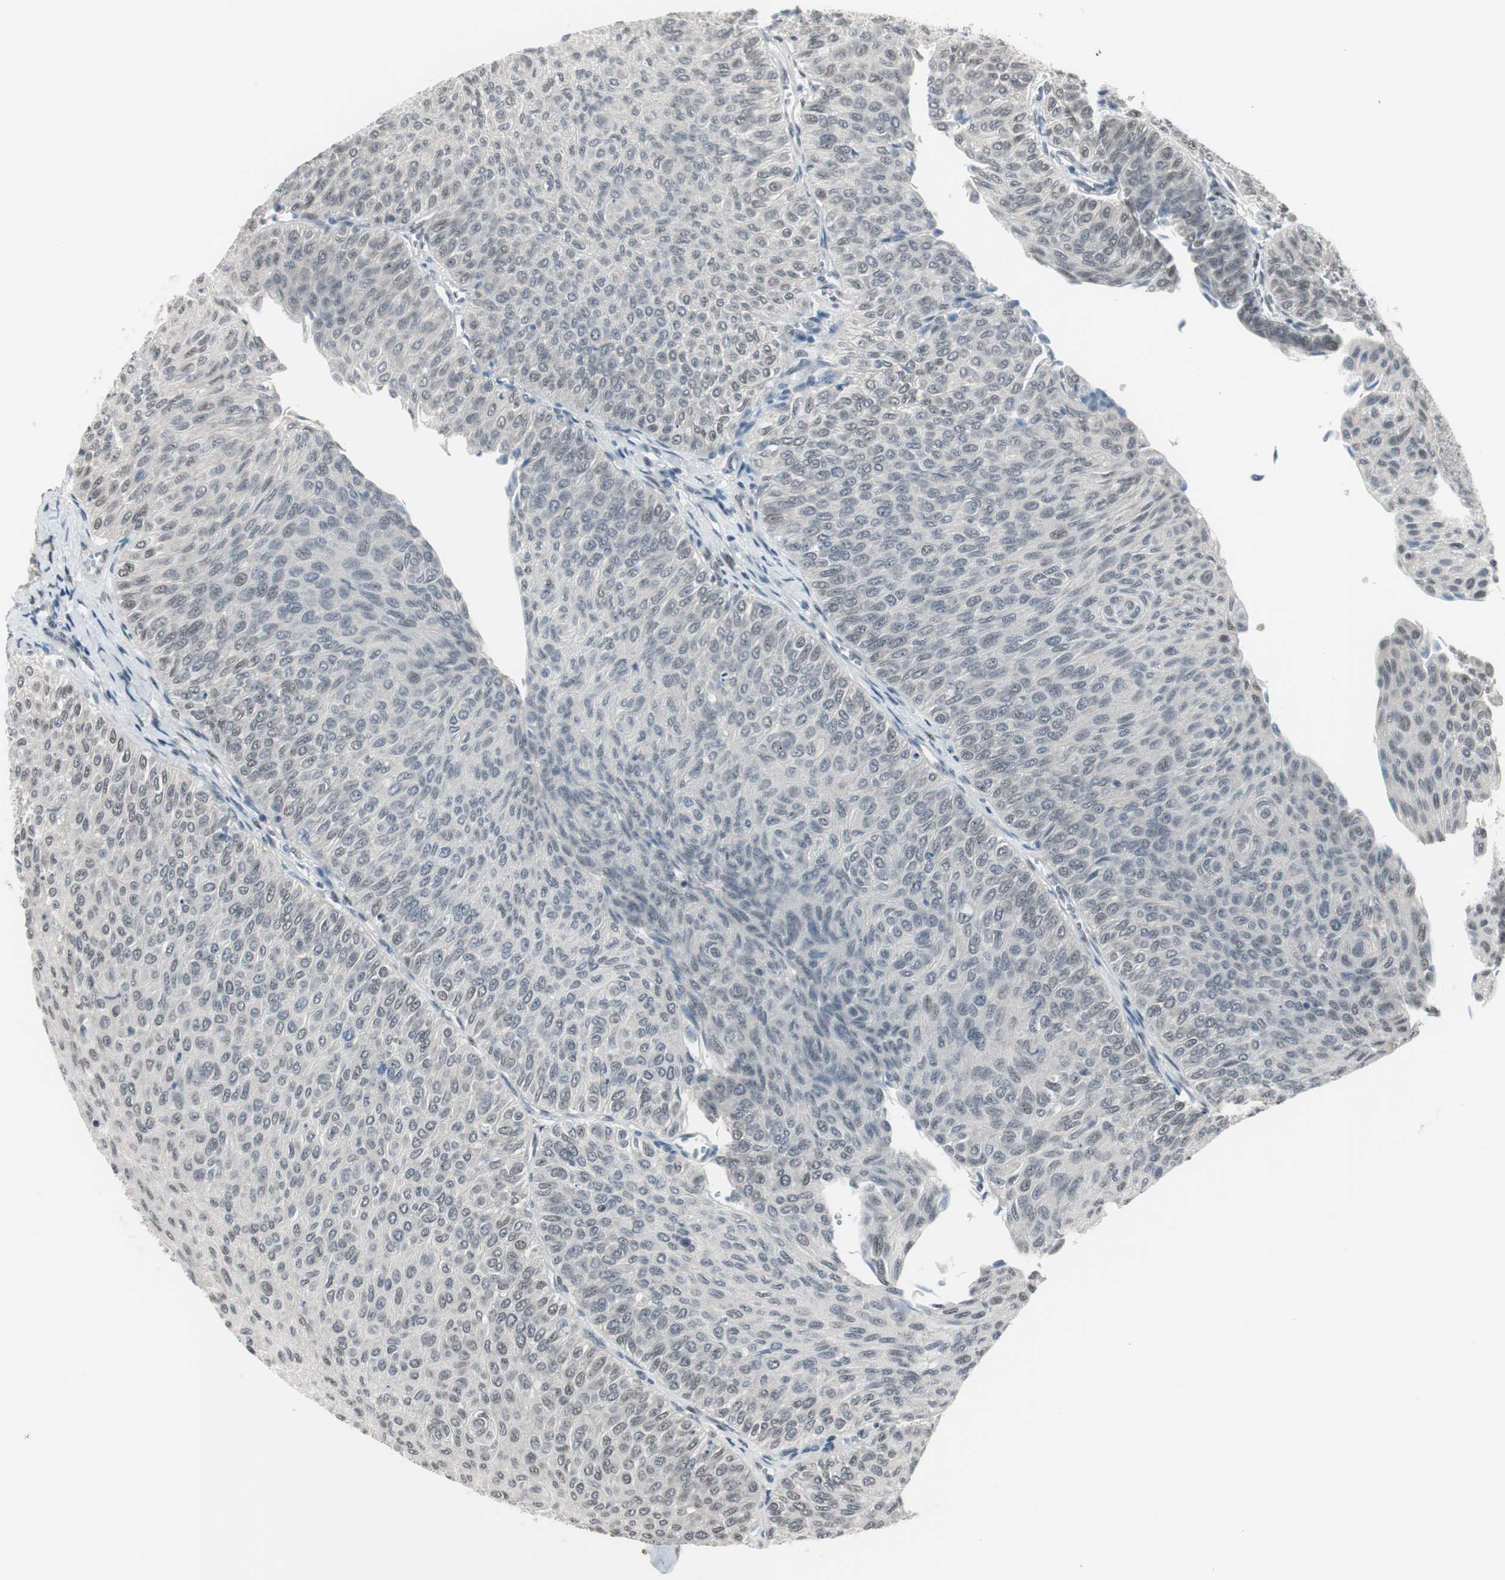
{"staining": {"intensity": "weak", "quantity": "<25%", "location": "nuclear"}, "tissue": "urothelial cancer", "cell_type": "Tumor cells", "image_type": "cancer", "snomed": [{"axis": "morphology", "description": "Urothelial carcinoma, Low grade"}, {"axis": "topography", "description": "Urinary bladder"}], "caption": "An immunohistochemistry (IHC) image of low-grade urothelial carcinoma is shown. There is no staining in tumor cells of low-grade urothelial carcinoma.", "gene": "LONP2", "patient": {"sex": "male", "age": 78}}